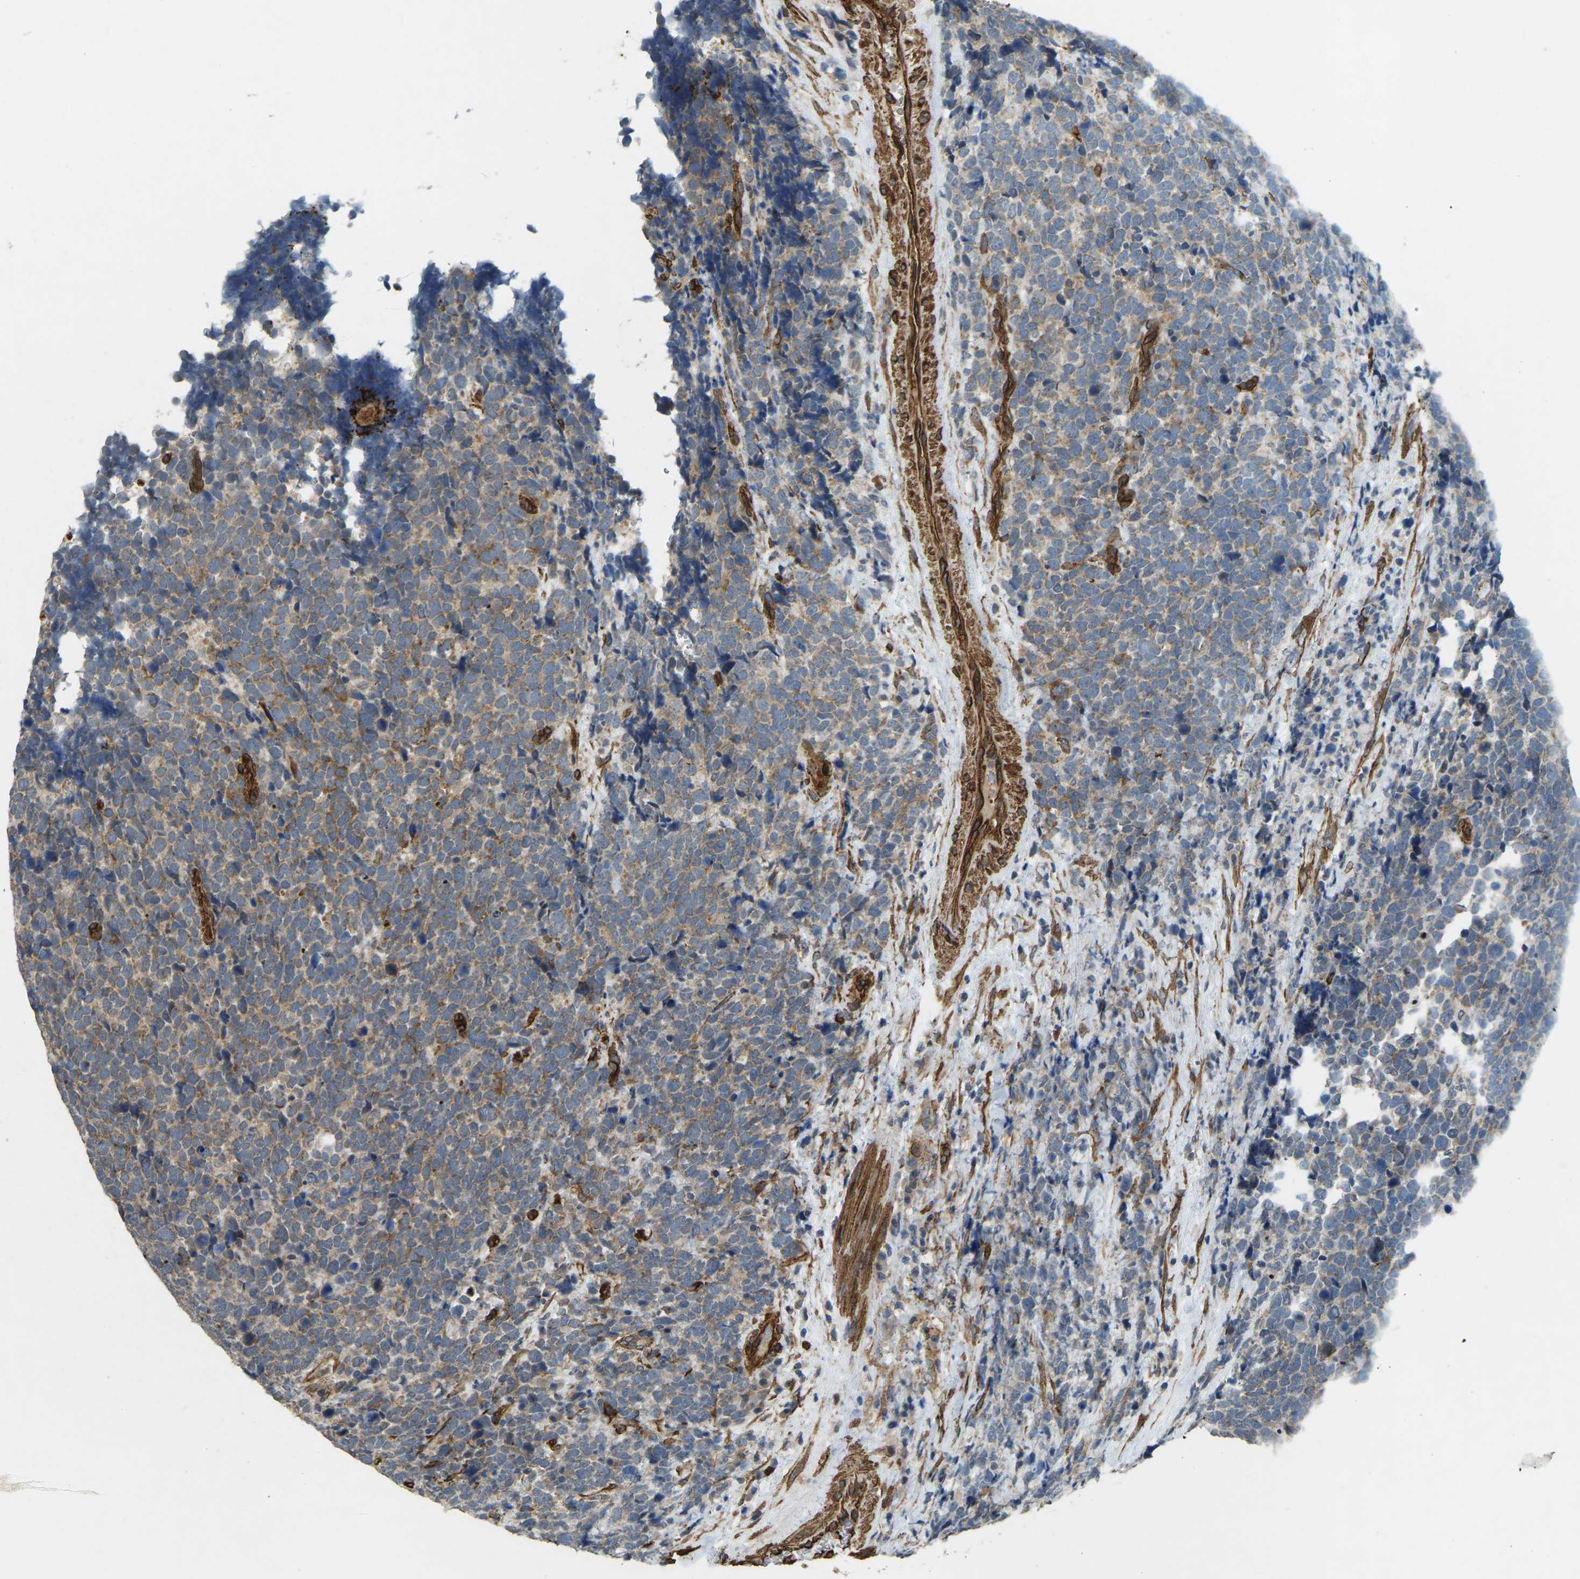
{"staining": {"intensity": "moderate", "quantity": "25%-75%", "location": "cytoplasmic/membranous"}, "tissue": "urothelial cancer", "cell_type": "Tumor cells", "image_type": "cancer", "snomed": [{"axis": "morphology", "description": "Urothelial carcinoma, High grade"}, {"axis": "topography", "description": "Urinary bladder"}], "caption": "Immunohistochemistry (IHC) photomicrograph of neoplastic tissue: urothelial carcinoma (high-grade) stained using immunohistochemistry reveals medium levels of moderate protein expression localized specifically in the cytoplasmic/membranous of tumor cells, appearing as a cytoplasmic/membranous brown color.", "gene": "NMB", "patient": {"sex": "female", "age": 82}}